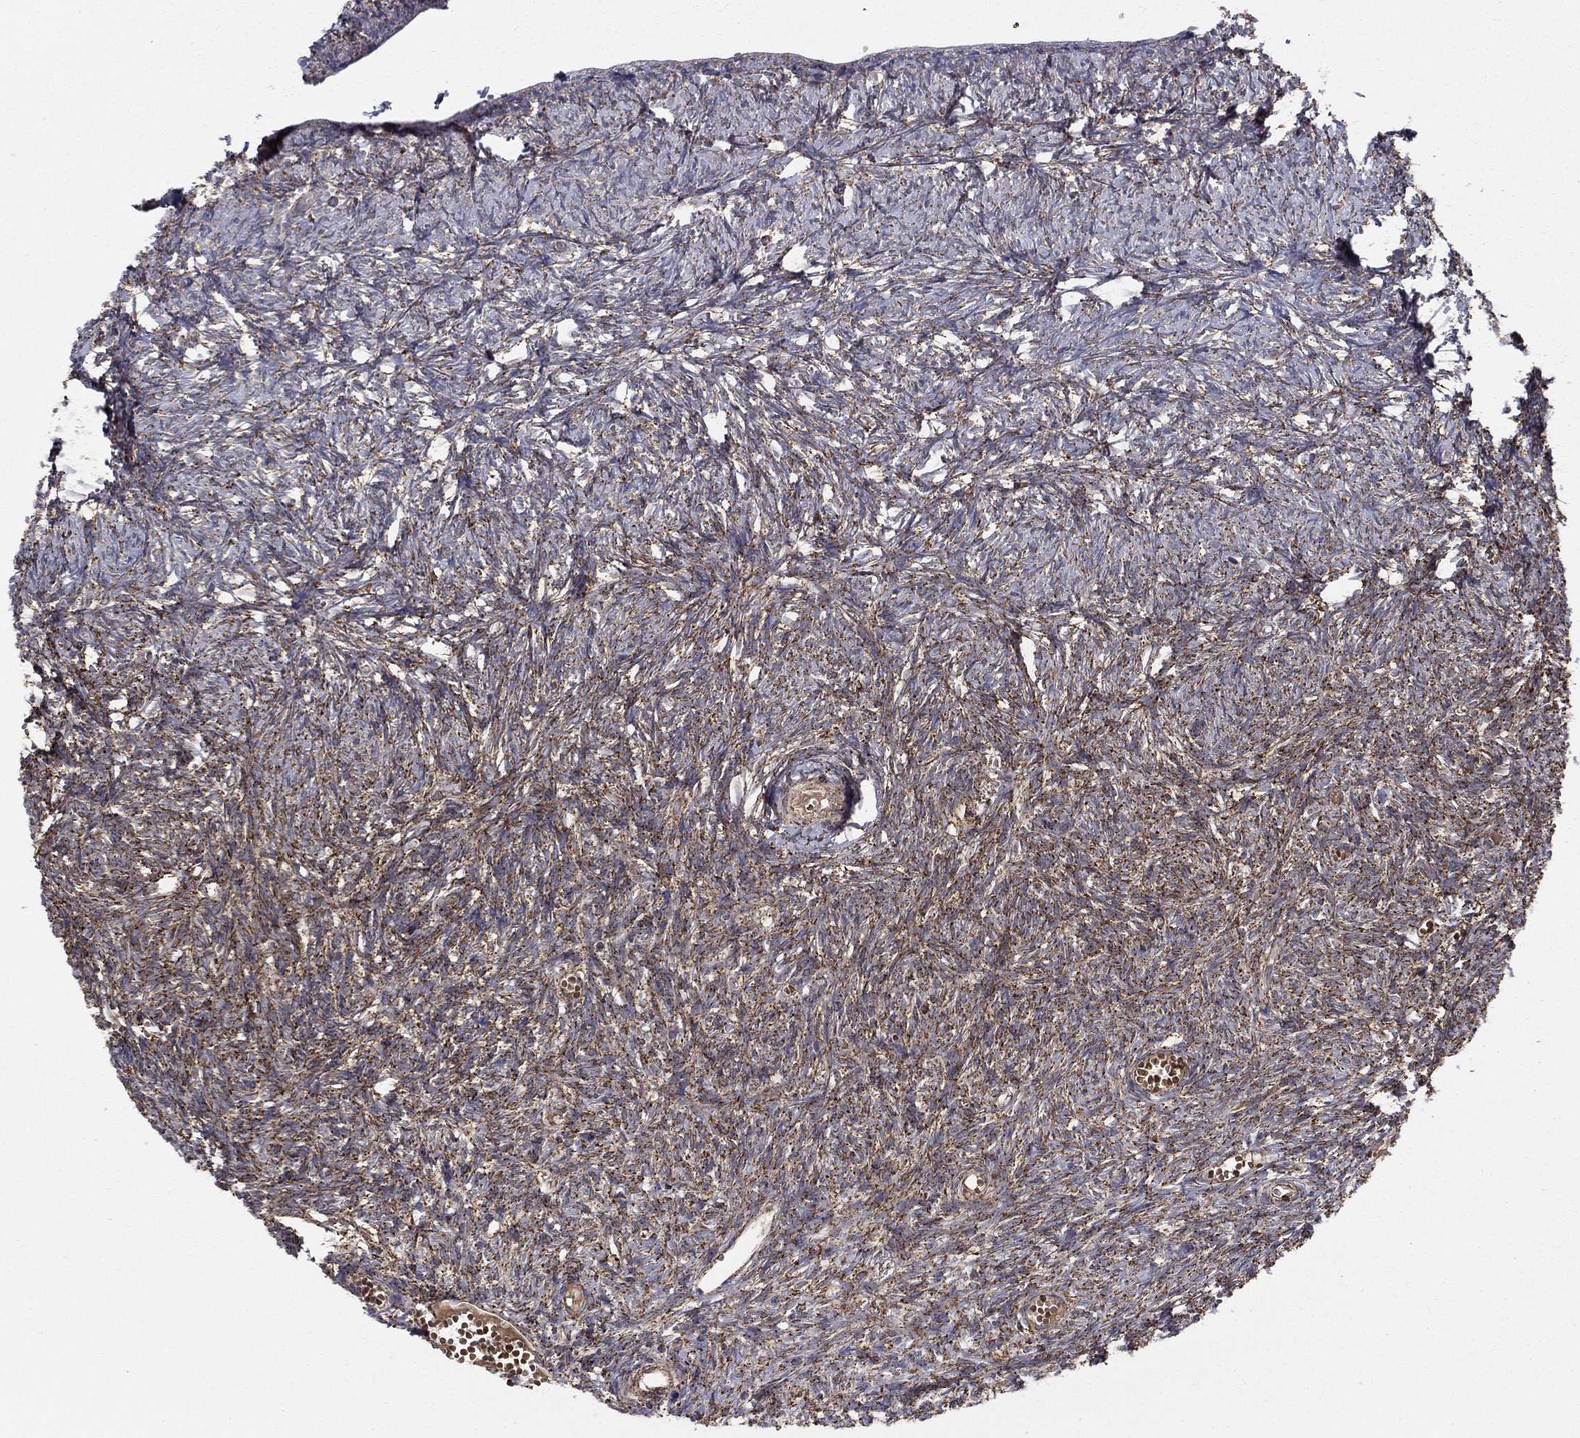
{"staining": {"intensity": "strong", "quantity": ">75%", "location": "cytoplasmic/membranous"}, "tissue": "ovary", "cell_type": "Follicle cells", "image_type": "normal", "snomed": [{"axis": "morphology", "description": "Normal tissue, NOS"}, {"axis": "topography", "description": "Ovary"}], "caption": "High-power microscopy captured an IHC photomicrograph of normal ovary, revealing strong cytoplasmic/membranous positivity in about >75% of follicle cells. (IHC, brightfield microscopy, high magnification).", "gene": "GCSH", "patient": {"sex": "female", "age": 43}}